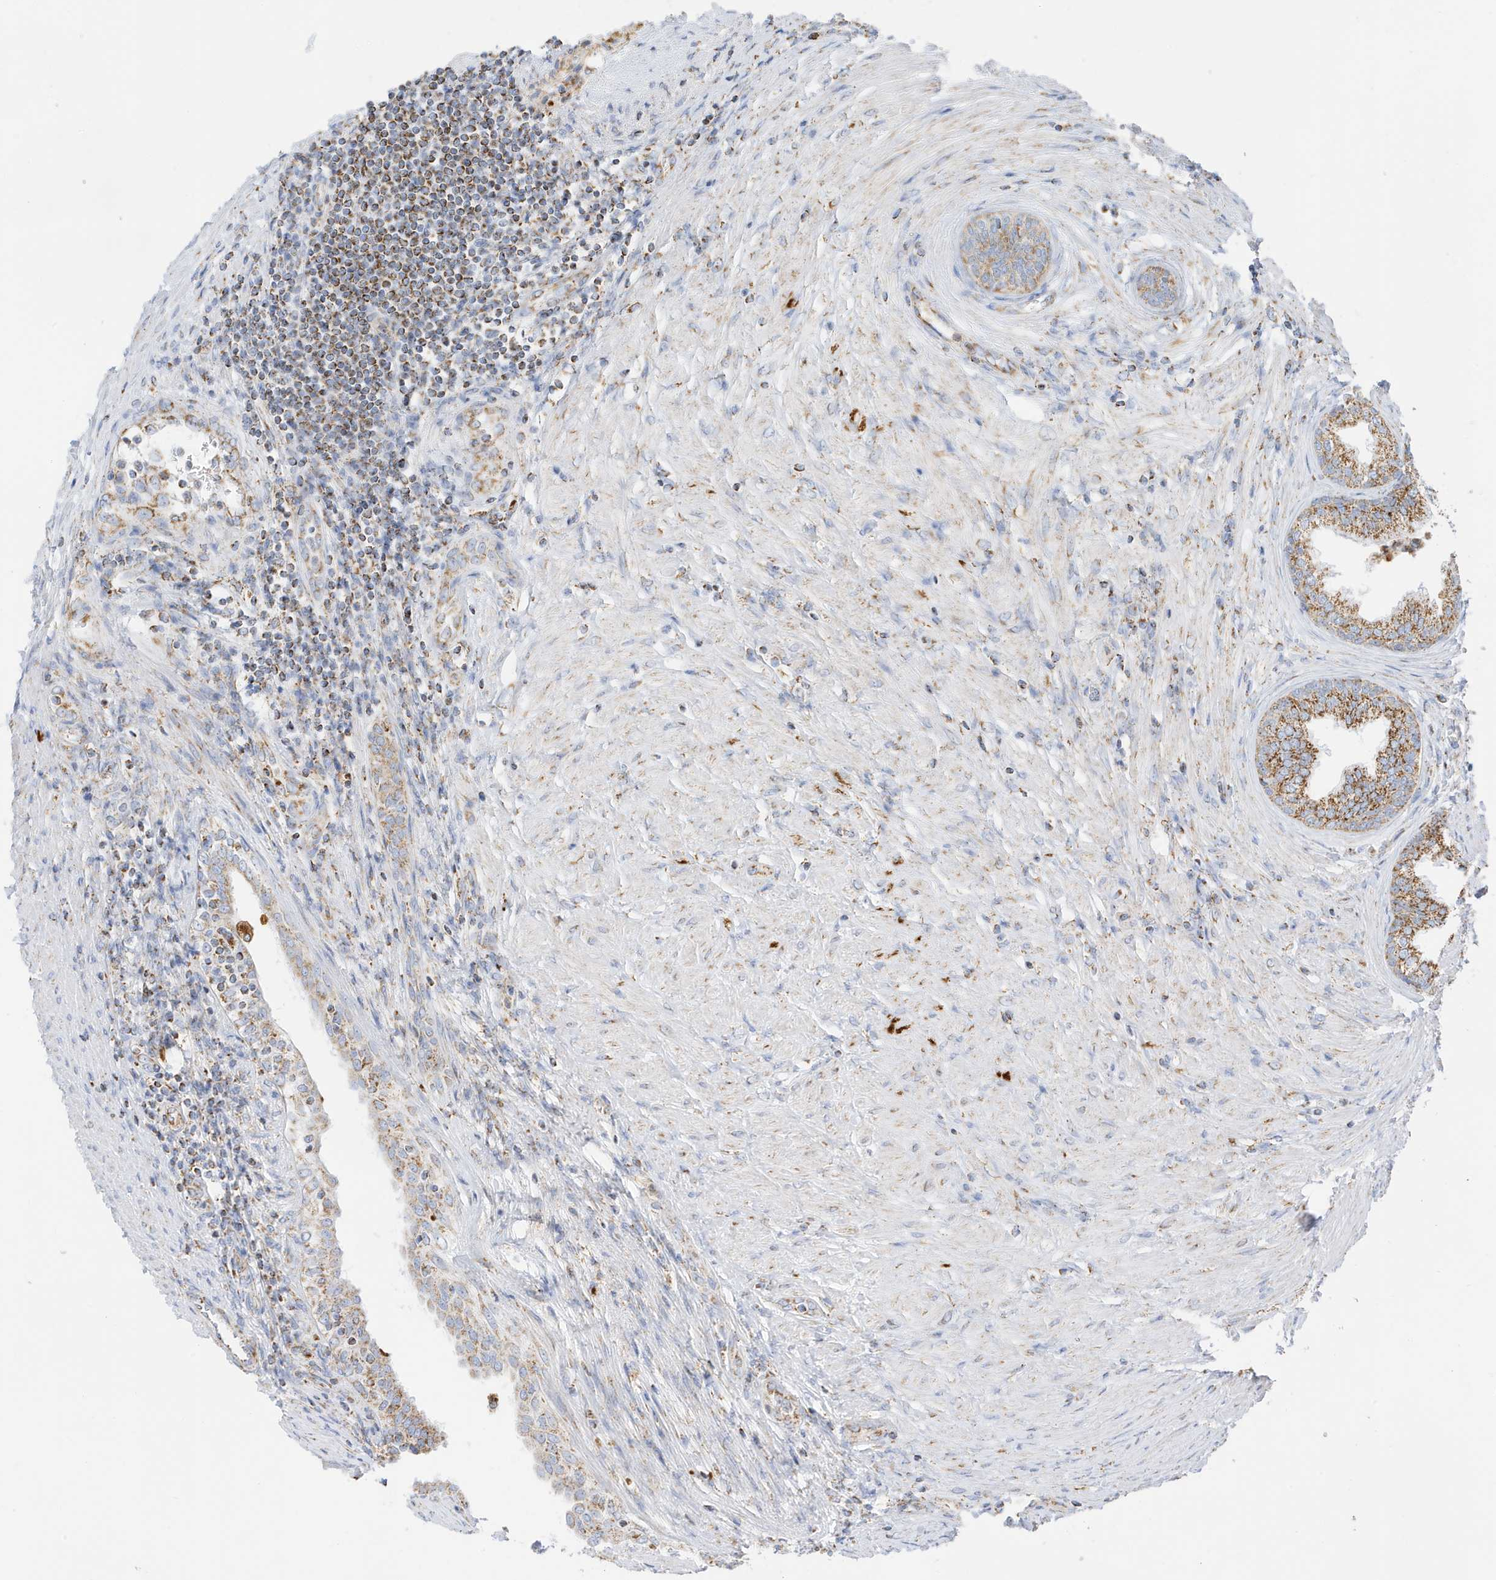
{"staining": {"intensity": "strong", "quantity": ">75%", "location": "cytoplasmic/membranous"}, "tissue": "prostate", "cell_type": "Glandular cells", "image_type": "normal", "snomed": [{"axis": "morphology", "description": "Normal tissue, NOS"}, {"axis": "topography", "description": "Prostate"}], "caption": "IHC (DAB) staining of normal human prostate reveals strong cytoplasmic/membranous protein expression in approximately >75% of glandular cells.", "gene": "CAPN13", "patient": {"sex": "male", "age": 76}}